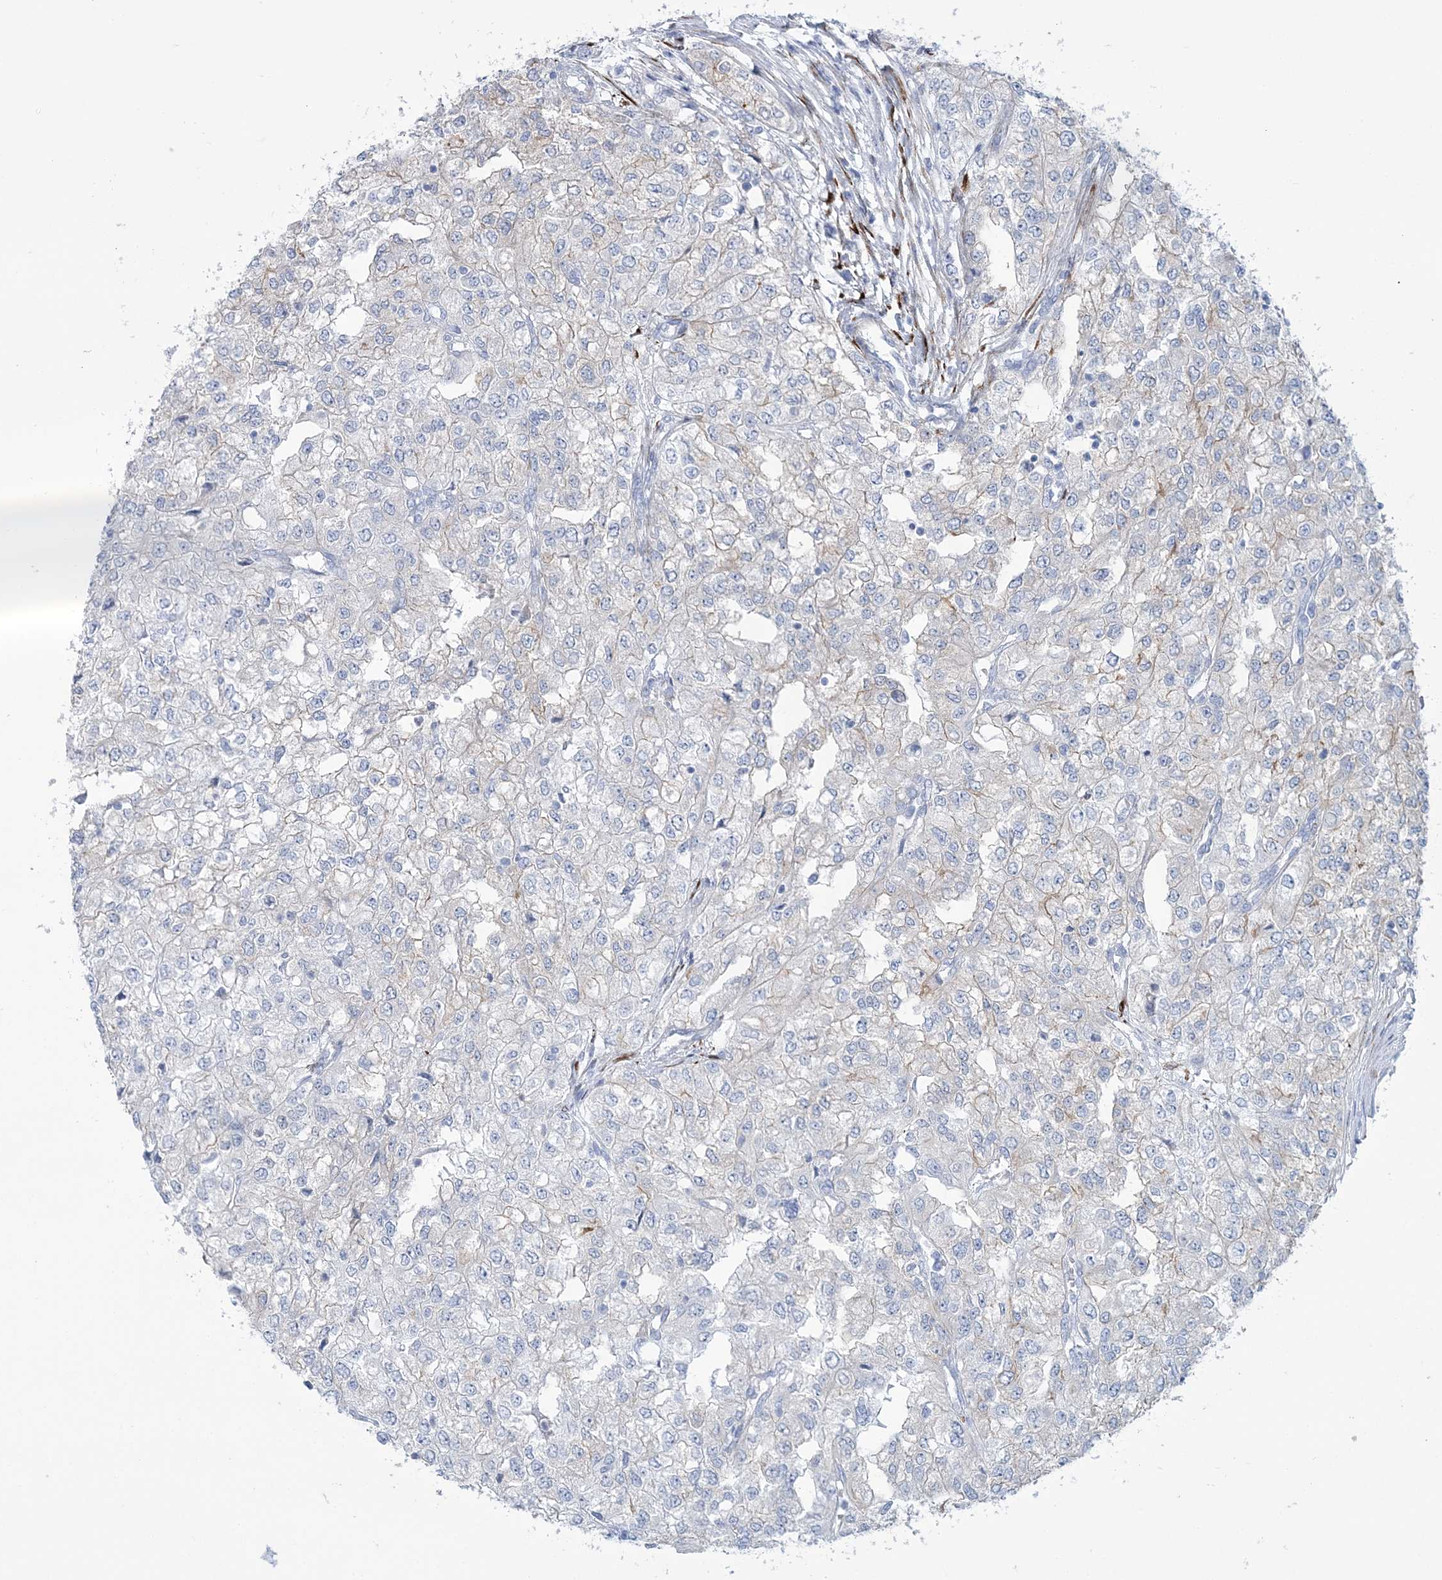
{"staining": {"intensity": "negative", "quantity": "none", "location": "none"}, "tissue": "renal cancer", "cell_type": "Tumor cells", "image_type": "cancer", "snomed": [{"axis": "morphology", "description": "Adenocarcinoma, NOS"}, {"axis": "topography", "description": "Kidney"}], "caption": "DAB (3,3'-diaminobenzidine) immunohistochemical staining of human renal cancer (adenocarcinoma) displays no significant expression in tumor cells. (DAB (3,3'-diaminobenzidine) immunohistochemistry visualized using brightfield microscopy, high magnification).", "gene": "RAB11FIP5", "patient": {"sex": "female", "age": 54}}